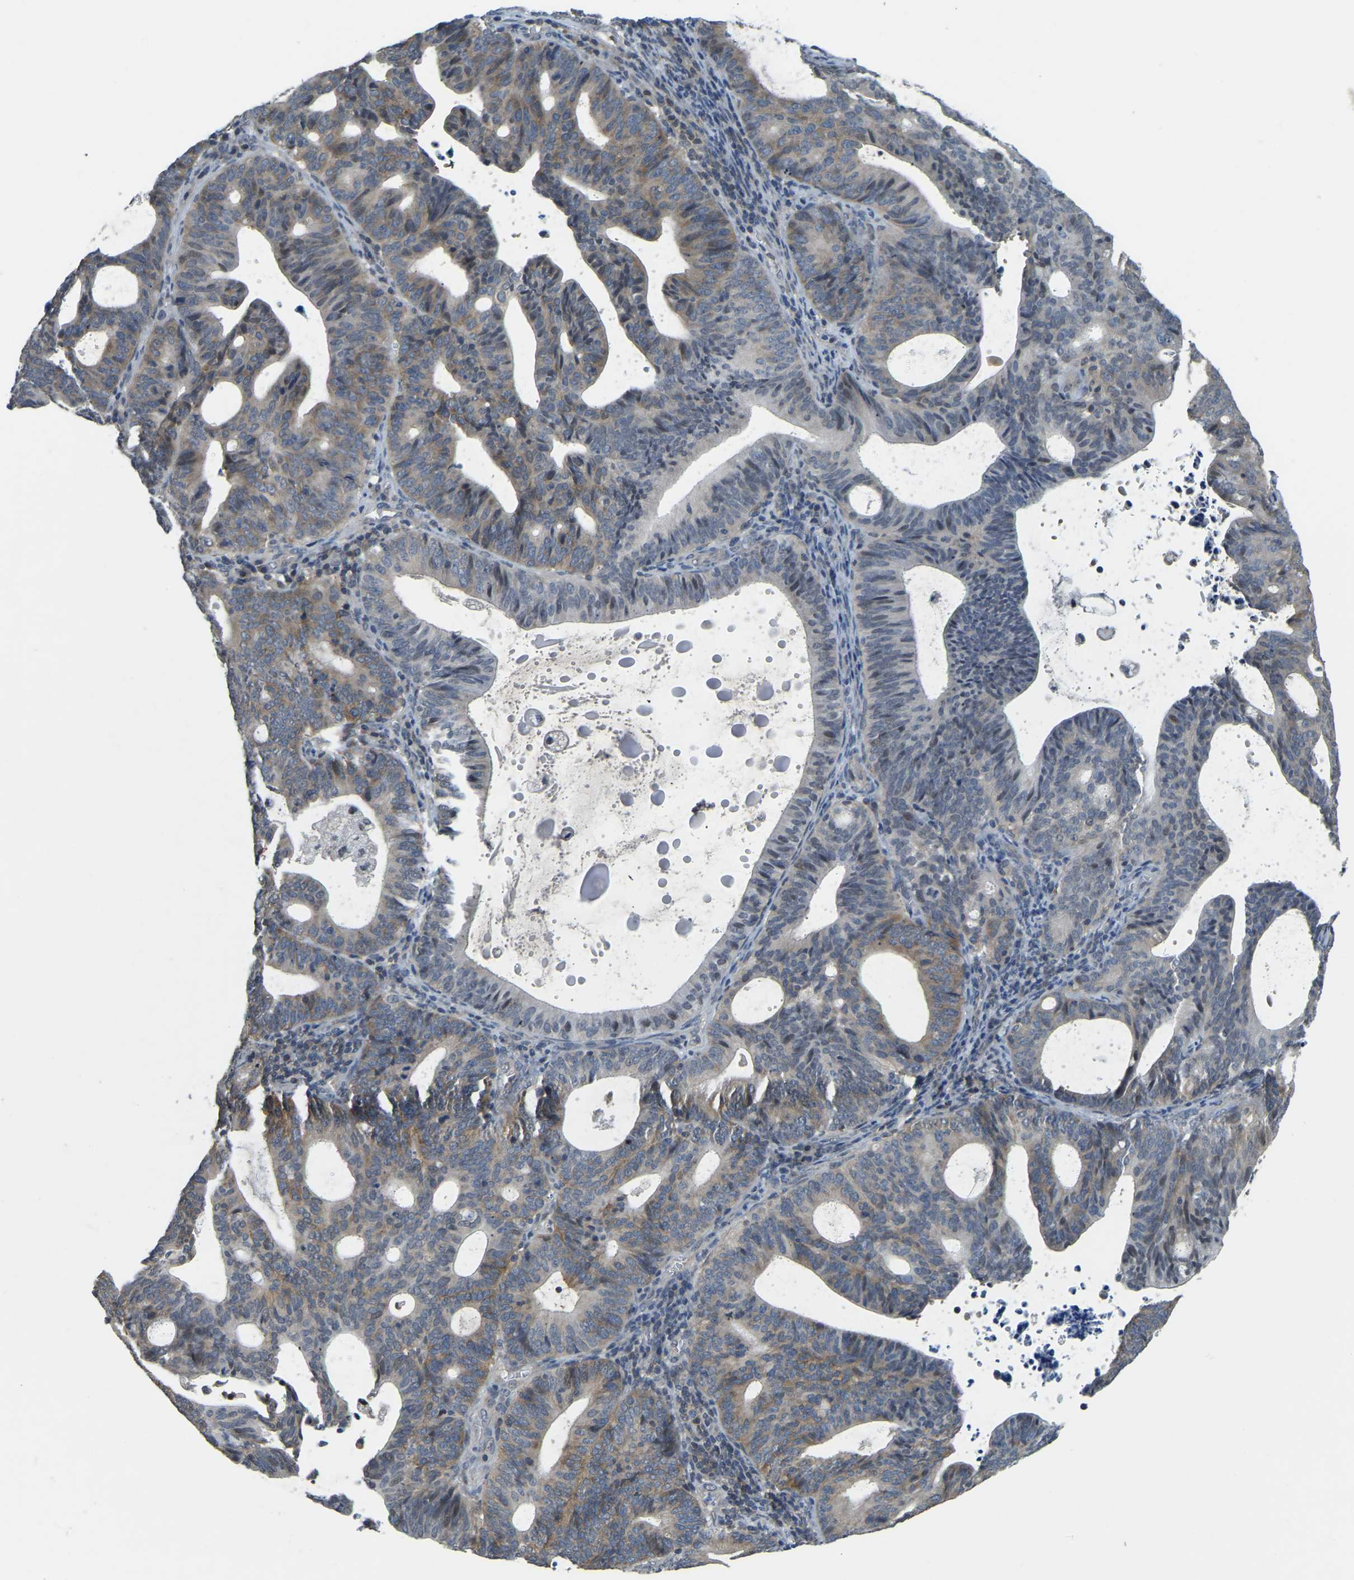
{"staining": {"intensity": "moderate", "quantity": "<25%", "location": "cytoplasmic/membranous"}, "tissue": "endometrial cancer", "cell_type": "Tumor cells", "image_type": "cancer", "snomed": [{"axis": "morphology", "description": "Adenocarcinoma, NOS"}, {"axis": "topography", "description": "Uterus"}], "caption": "High-power microscopy captured an immunohistochemistry (IHC) image of adenocarcinoma (endometrial), revealing moderate cytoplasmic/membranous staining in about <25% of tumor cells.", "gene": "AHNAK", "patient": {"sex": "female", "age": 83}}